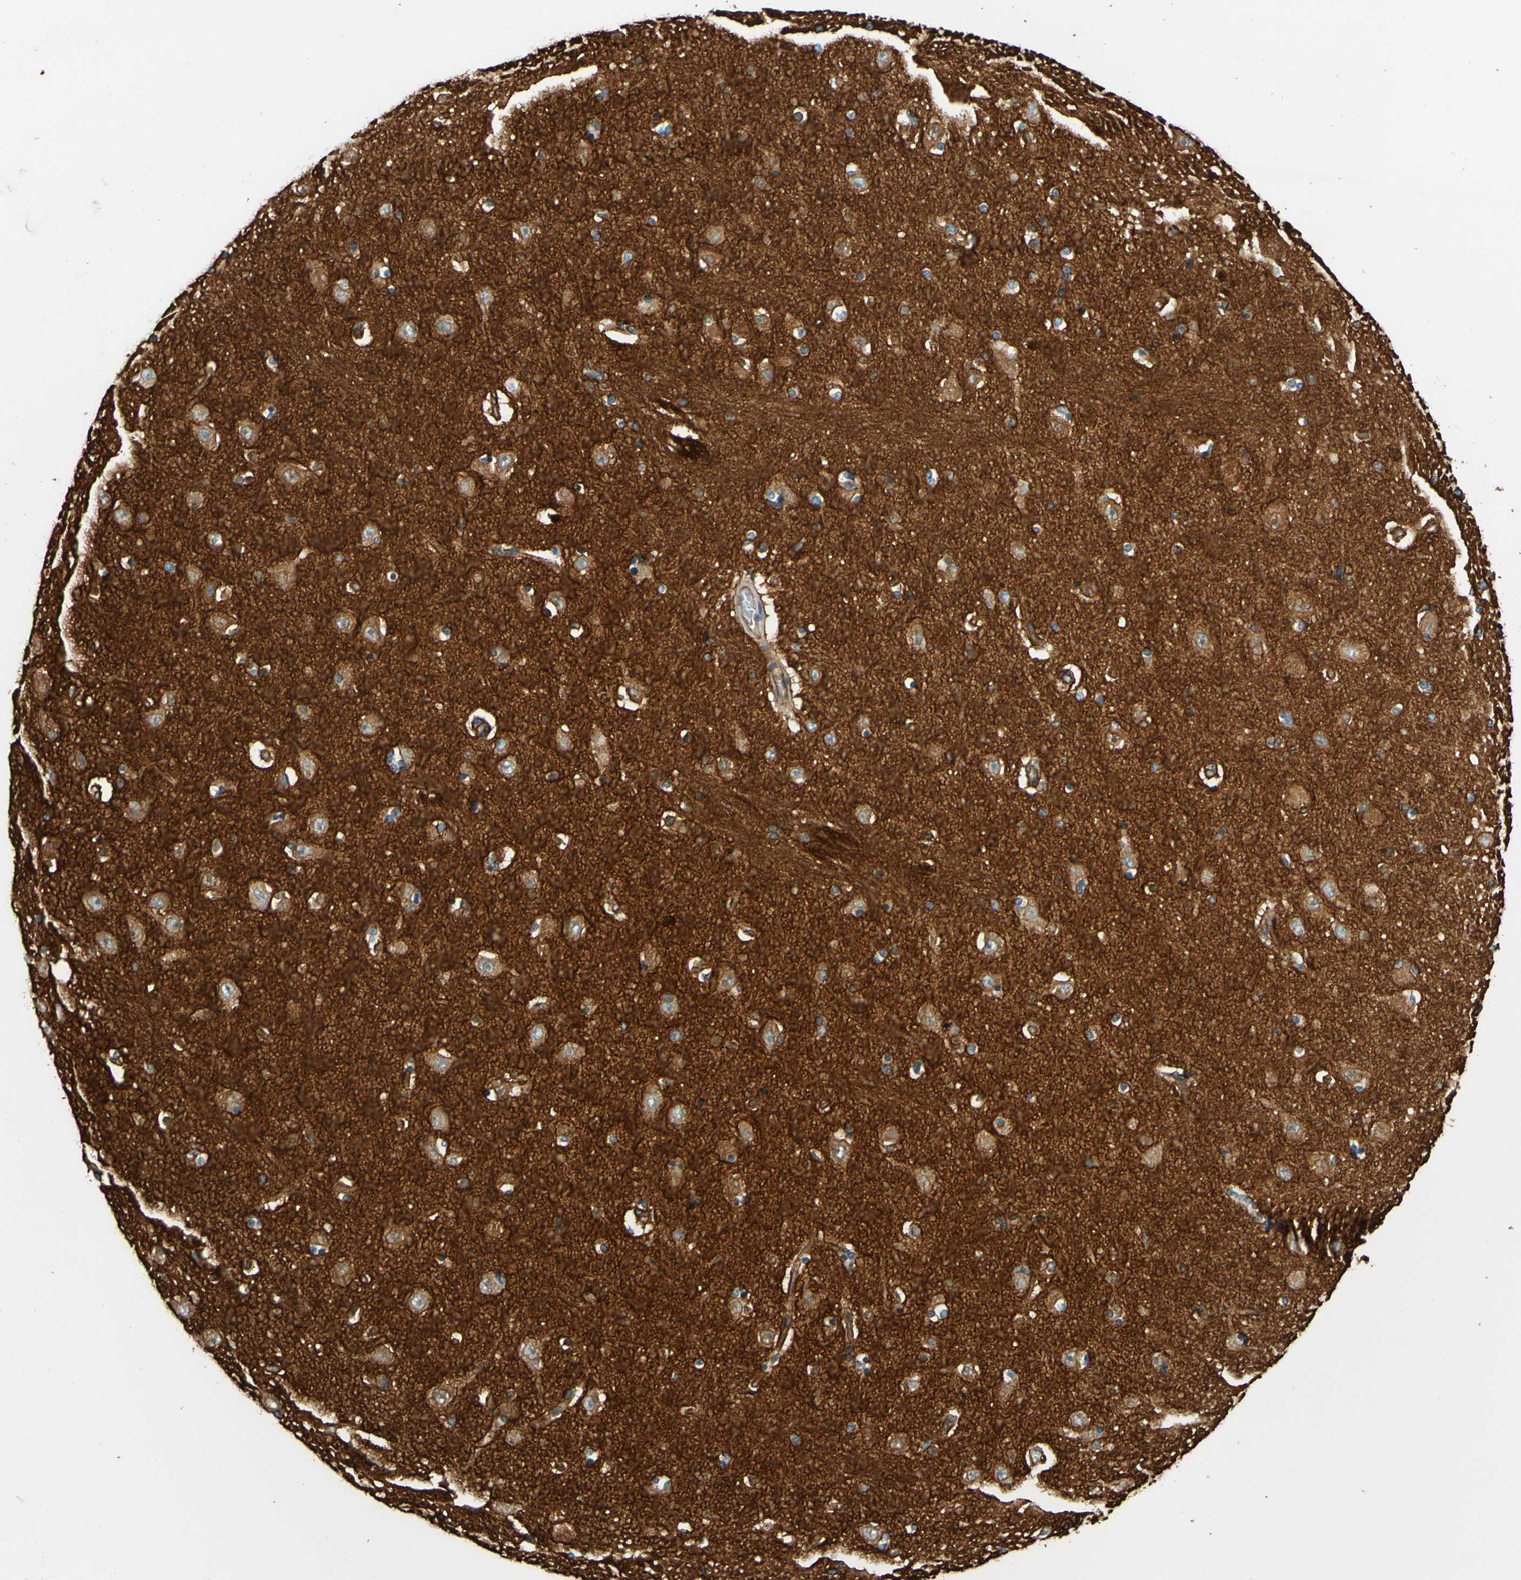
{"staining": {"intensity": "moderate", "quantity": "25%-75%", "location": "cytoplasmic/membranous"}, "tissue": "hippocampus", "cell_type": "Glial cells", "image_type": "normal", "snomed": [{"axis": "morphology", "description": "Normal tissue, NOS"}, {"axis": "topography", "description": "Hippocampus"}], "caption": "This micrograph displays immunohistochemistry staining of normal human hippocampus, with medium moderate cytoplasmic/membranous expression in approximately 25%-75% of glial cells.", "gene": "SPTAN1", "patient": {"sex": "female", "age": 54}}